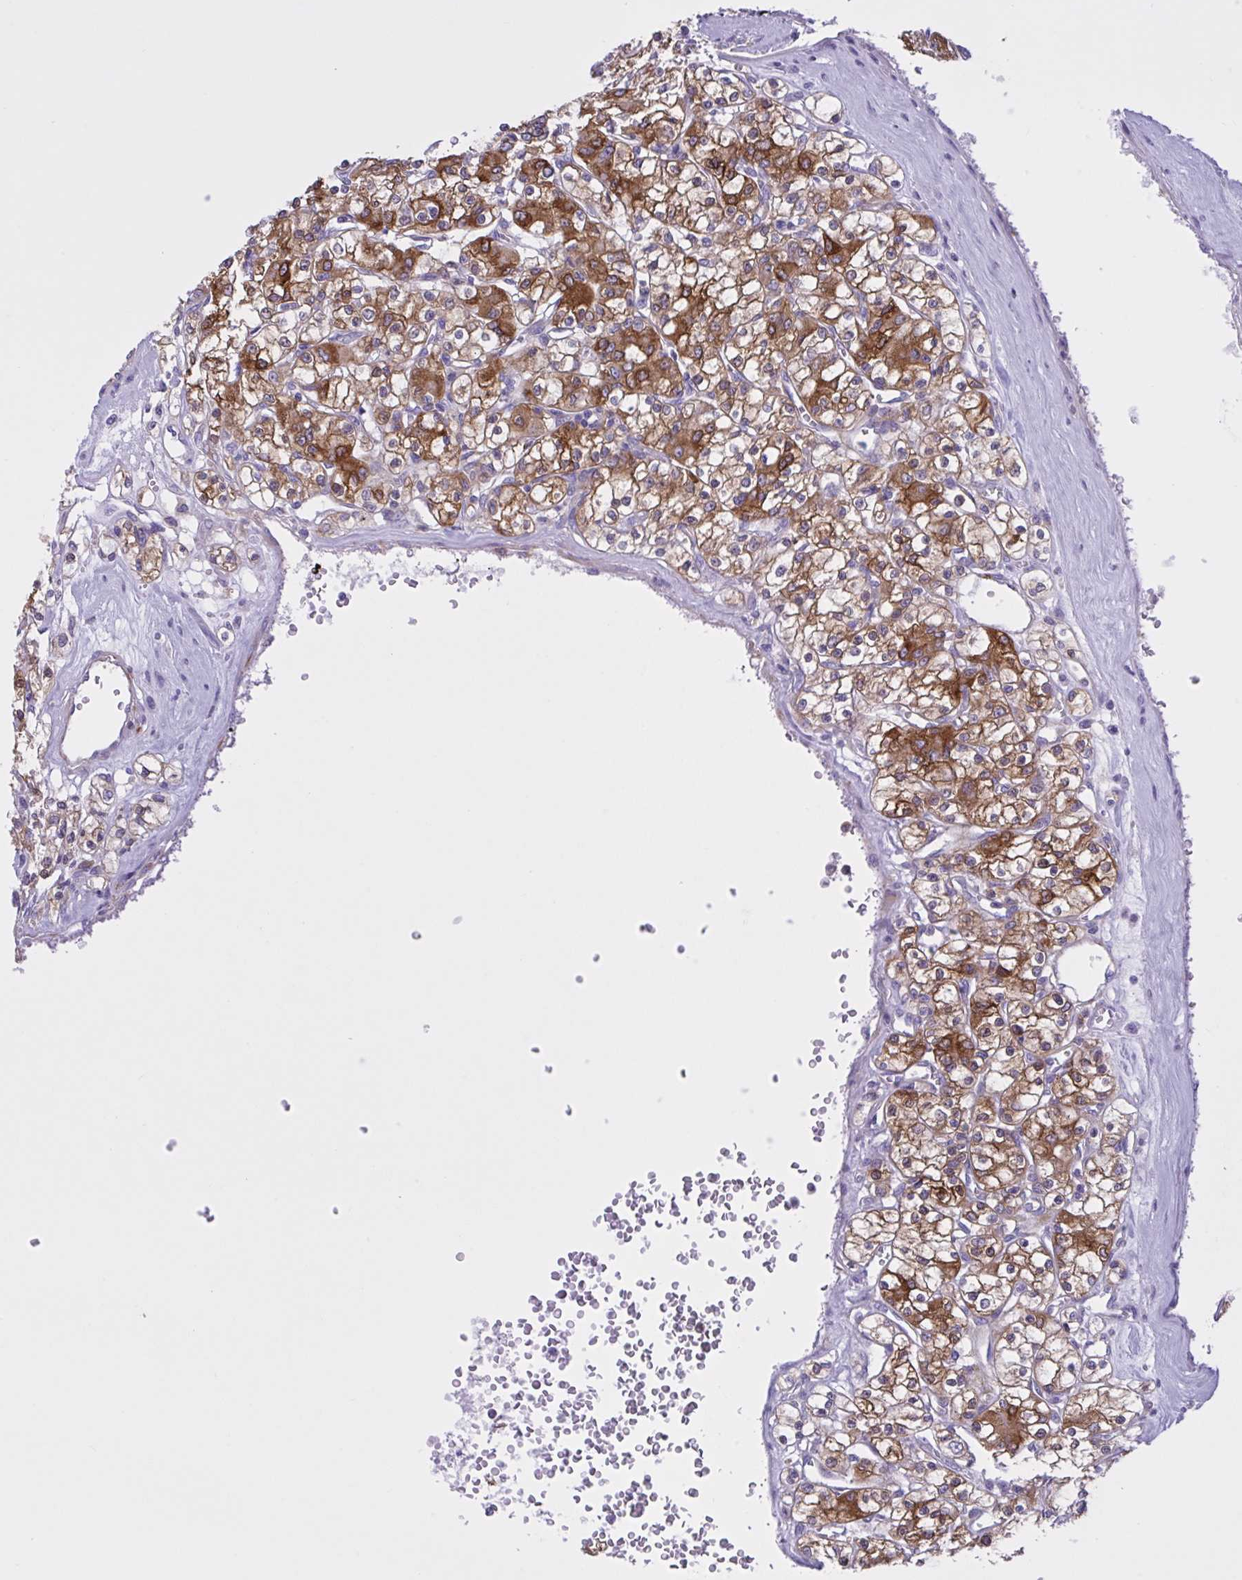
{"staining": {"intensity": "strong", "quantity": ">75%", "location": "cytoplasmic/membranous"}, "tissue": "renal cancer", "cell_type": "Tumor cells", "image_type": "cancer", "snomed": [{"axis": "morphology", "description": "Adenocarcinoma, NOS"}, {"axis": "topography", "description": "Kidney"}], "caption": "Strong cytoplasmic/membranous protein positivity is identified in about >75% of tumor cells in adenocarcinoma (renal). (brown staining indicates protein expression, while blue staining denotes nuclei).", "gene": "OR51M1", "patient": {"sex": "female", "age": 59}}